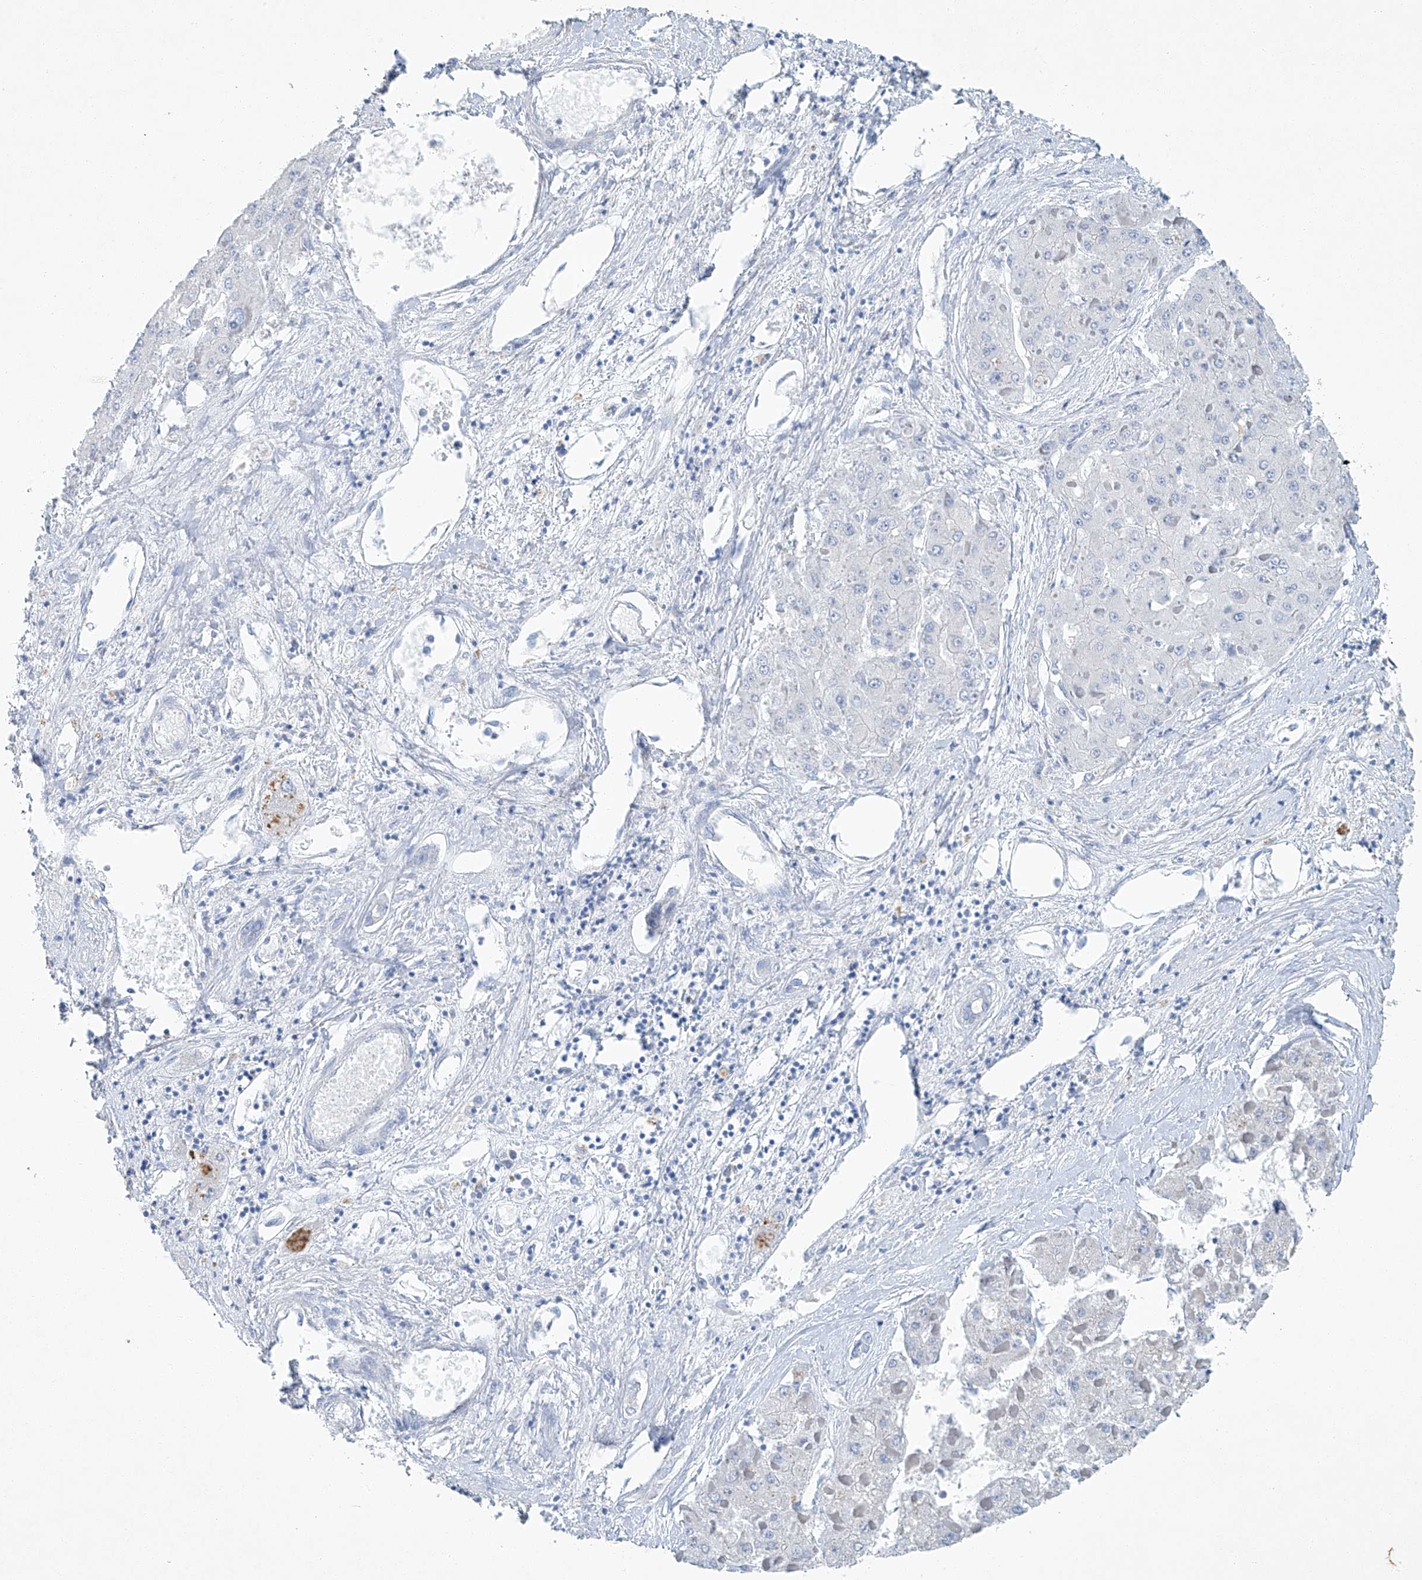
{"staining": {"intensity": "negative", "quantity": "none", "location": "none"}, "tissue": "liver cancer", "cell_type": "Tumor cells", "image_type": "cancer", "snomed": [{"axis": "morphology", "description": "Carcinoma, Hepatocellular, NOS"}, {"axis": "topography", "description": "Liver"}], "caption": "There is no significant expression in tumor cells of liver hepatocellular carcinoma.", "gene": "C1orf87", "patient": {"sex": "female", "age": 73}}